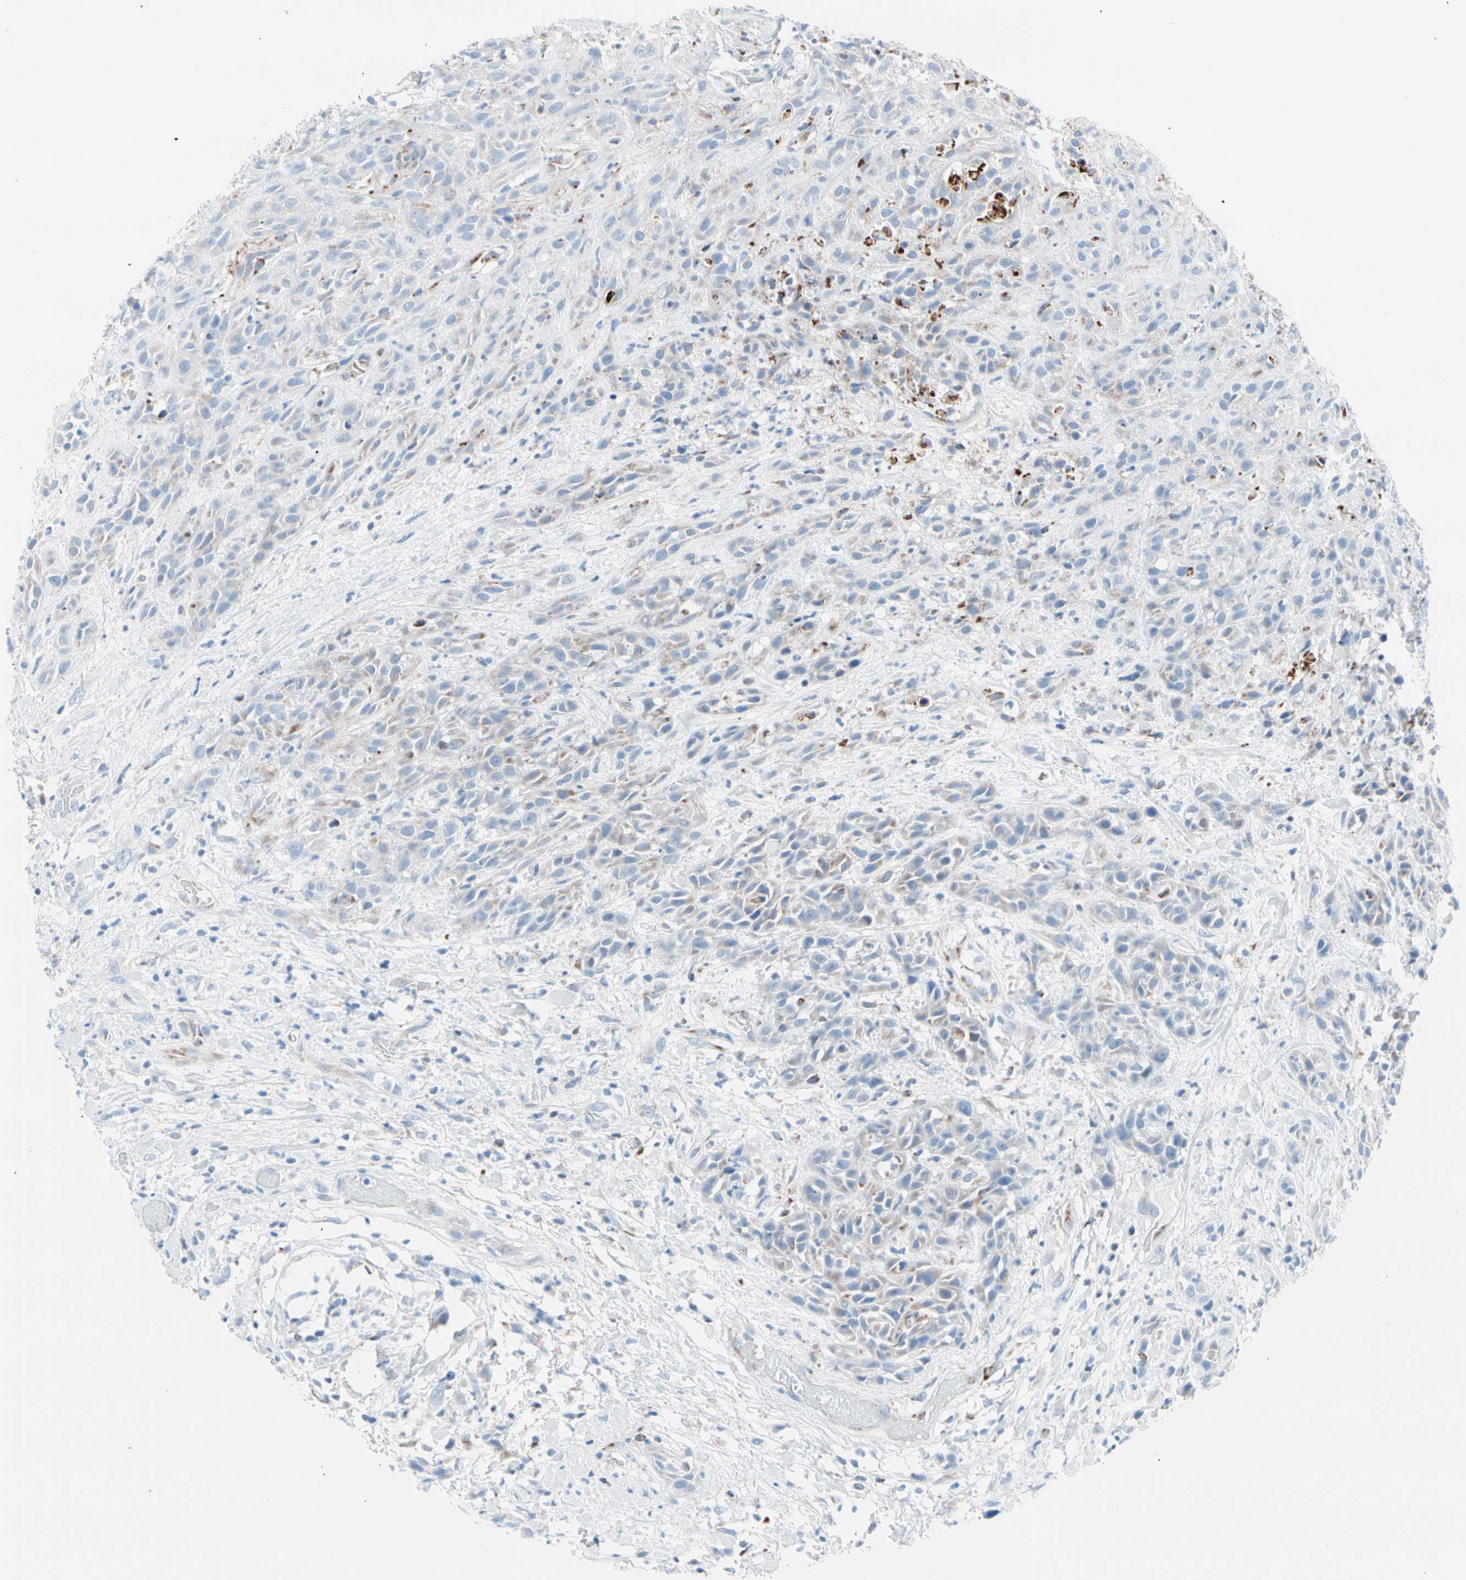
{"staining": {"intensity": "weak", "quantity": "<25%", "location": "cytoplasmic/membranous"}, "tissue": "head and neck cancer", "cell_type": "Tumor cells", "image_type": "cancer", "snomed": [{"axis": "morphology", "description": "Normal tissue, NOS"}, {"axis": "morphology", "description": "Squamous cell carcinoma, NOS"}, {"axis": "topography", "description": "Cartilage tissue"}, {"axis": "topography", "description": "Head-Neck"}], "caption": "Immunohistochemistry (IHC) photomicrograph of neoplastic tissue: head and neck cancer stained with DAB reveals no significant protein positivity in tumor cells.", "gene": "HK1", "patient": {"sex": "male", "age": 62}}